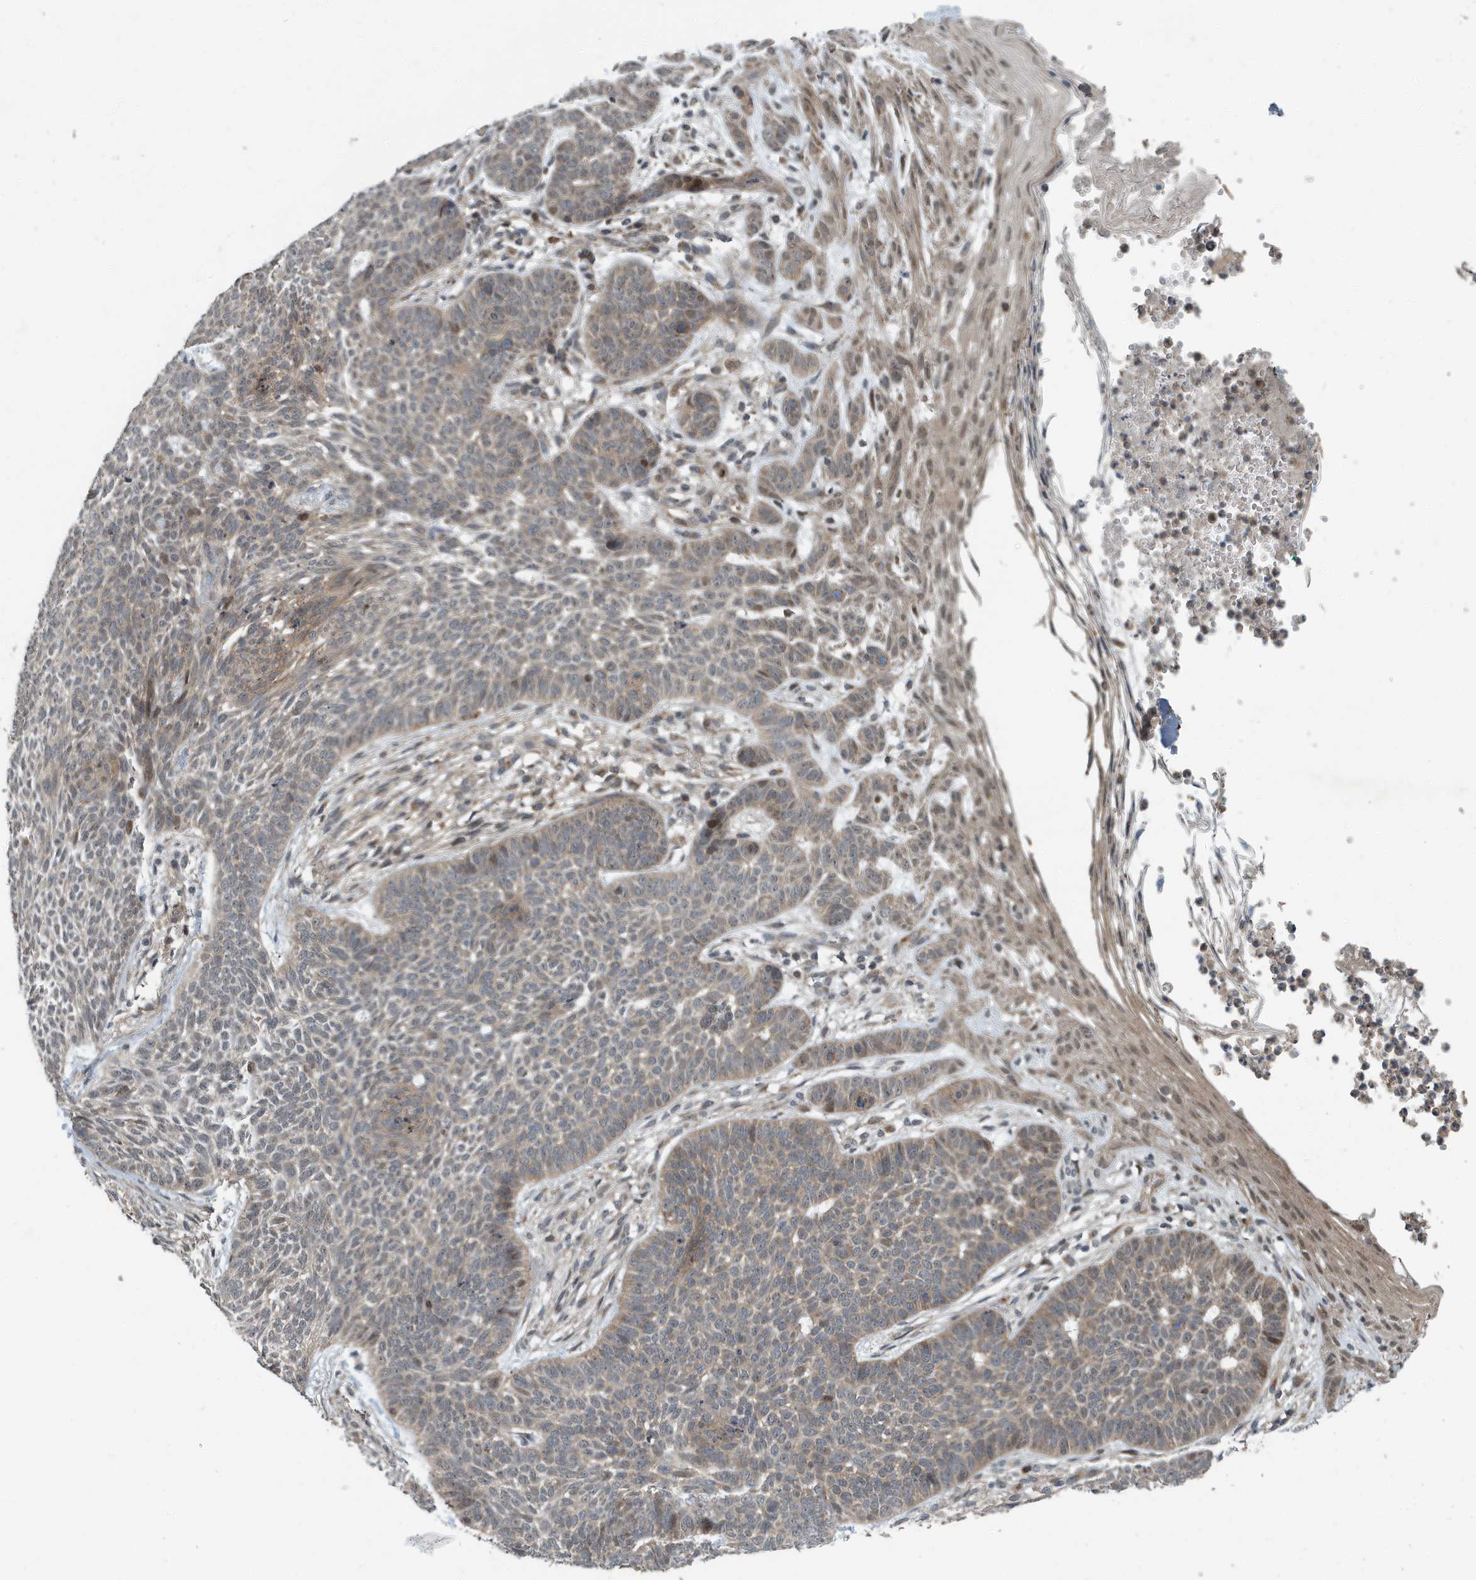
{"staining": {"intensity": "weak", "quantity": "25%-75%", "location": "cytoplasmic/membranous,nuclear"}, "tissue": "skin cancer", "cell_type": "Tumor cells", "image_type": "cancer", "snomed": [{"axis": "morphology", "description": "Normal tissue, NOS"}, {"axis": "morphology", "description": "Basal cell carcinoma"}, {"axis": "topography", "description": "Skin"}], "caption": "This is a photomicrograph of immunohistochemistry (IHC) staining of skin basal cell carcinoma, which shows weak positivity in the cytoplasmic/membranous and nuclear of tumor cells.", "gene": "KIF15", "patient": {"sex": "male", "age": 64}}